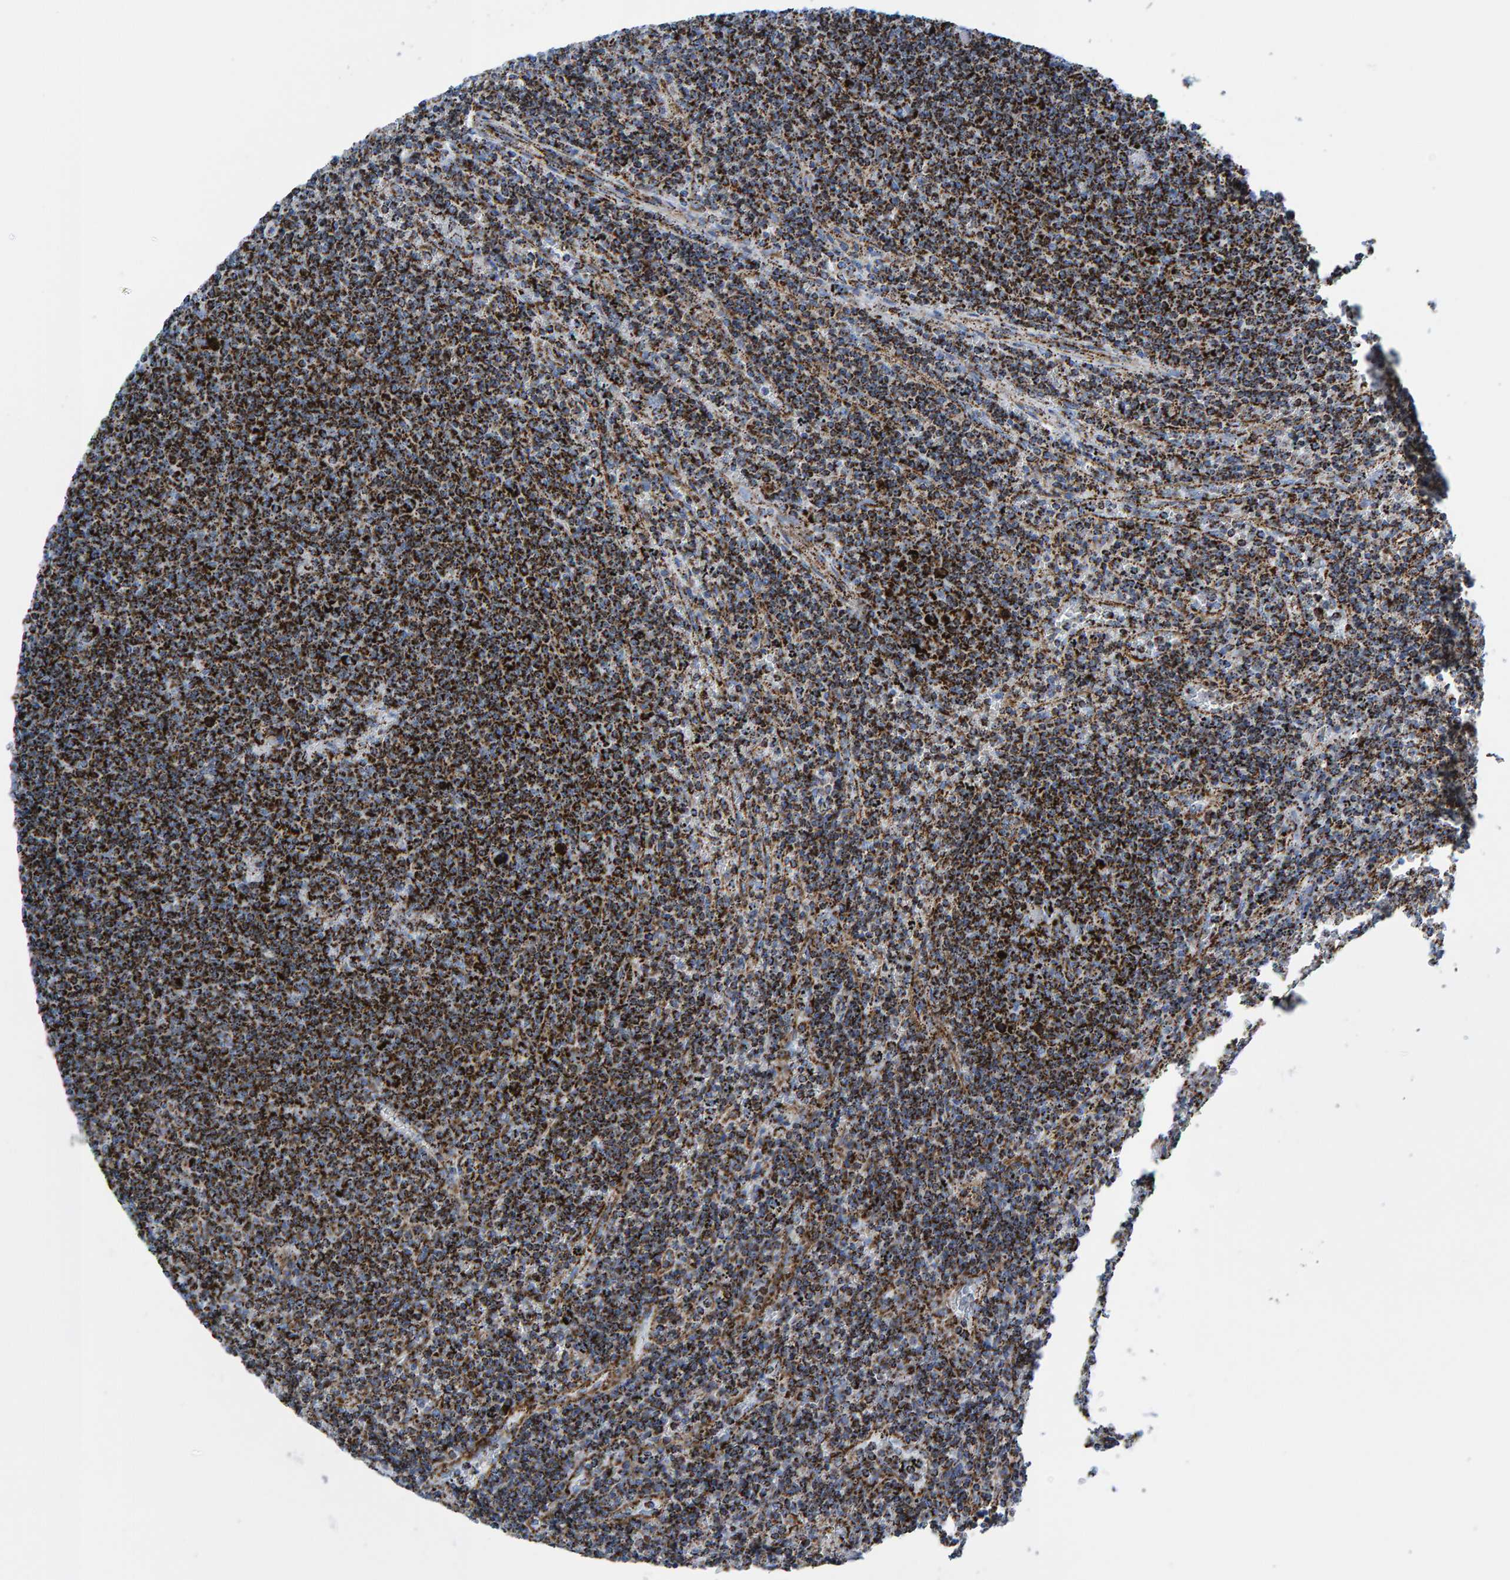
{"staining": {"intensity": "strong", "quantity": ">75%", "location": "cytoplasmic/membranous"}, "tissue": "lymphoma", "cell_type": "Tumor cells", "image_type": "cancer", "snomed": [{"axis": "morphology", "description": "Malignant lymphoma, non-Hodgkin's type, Low grade"}, {"axis": "topography", "description": "Spleen"}], "caption": "Strong cytoplasmic/membranous staining for a protein is appreciated in approximately >75% of tumor cells of low-grade malignant lymphoma, non-Hodgkin's type using immunohistochemistry.", "gene": "ENSG00000262660", "patient": {"sex": "female", "age": 50}}